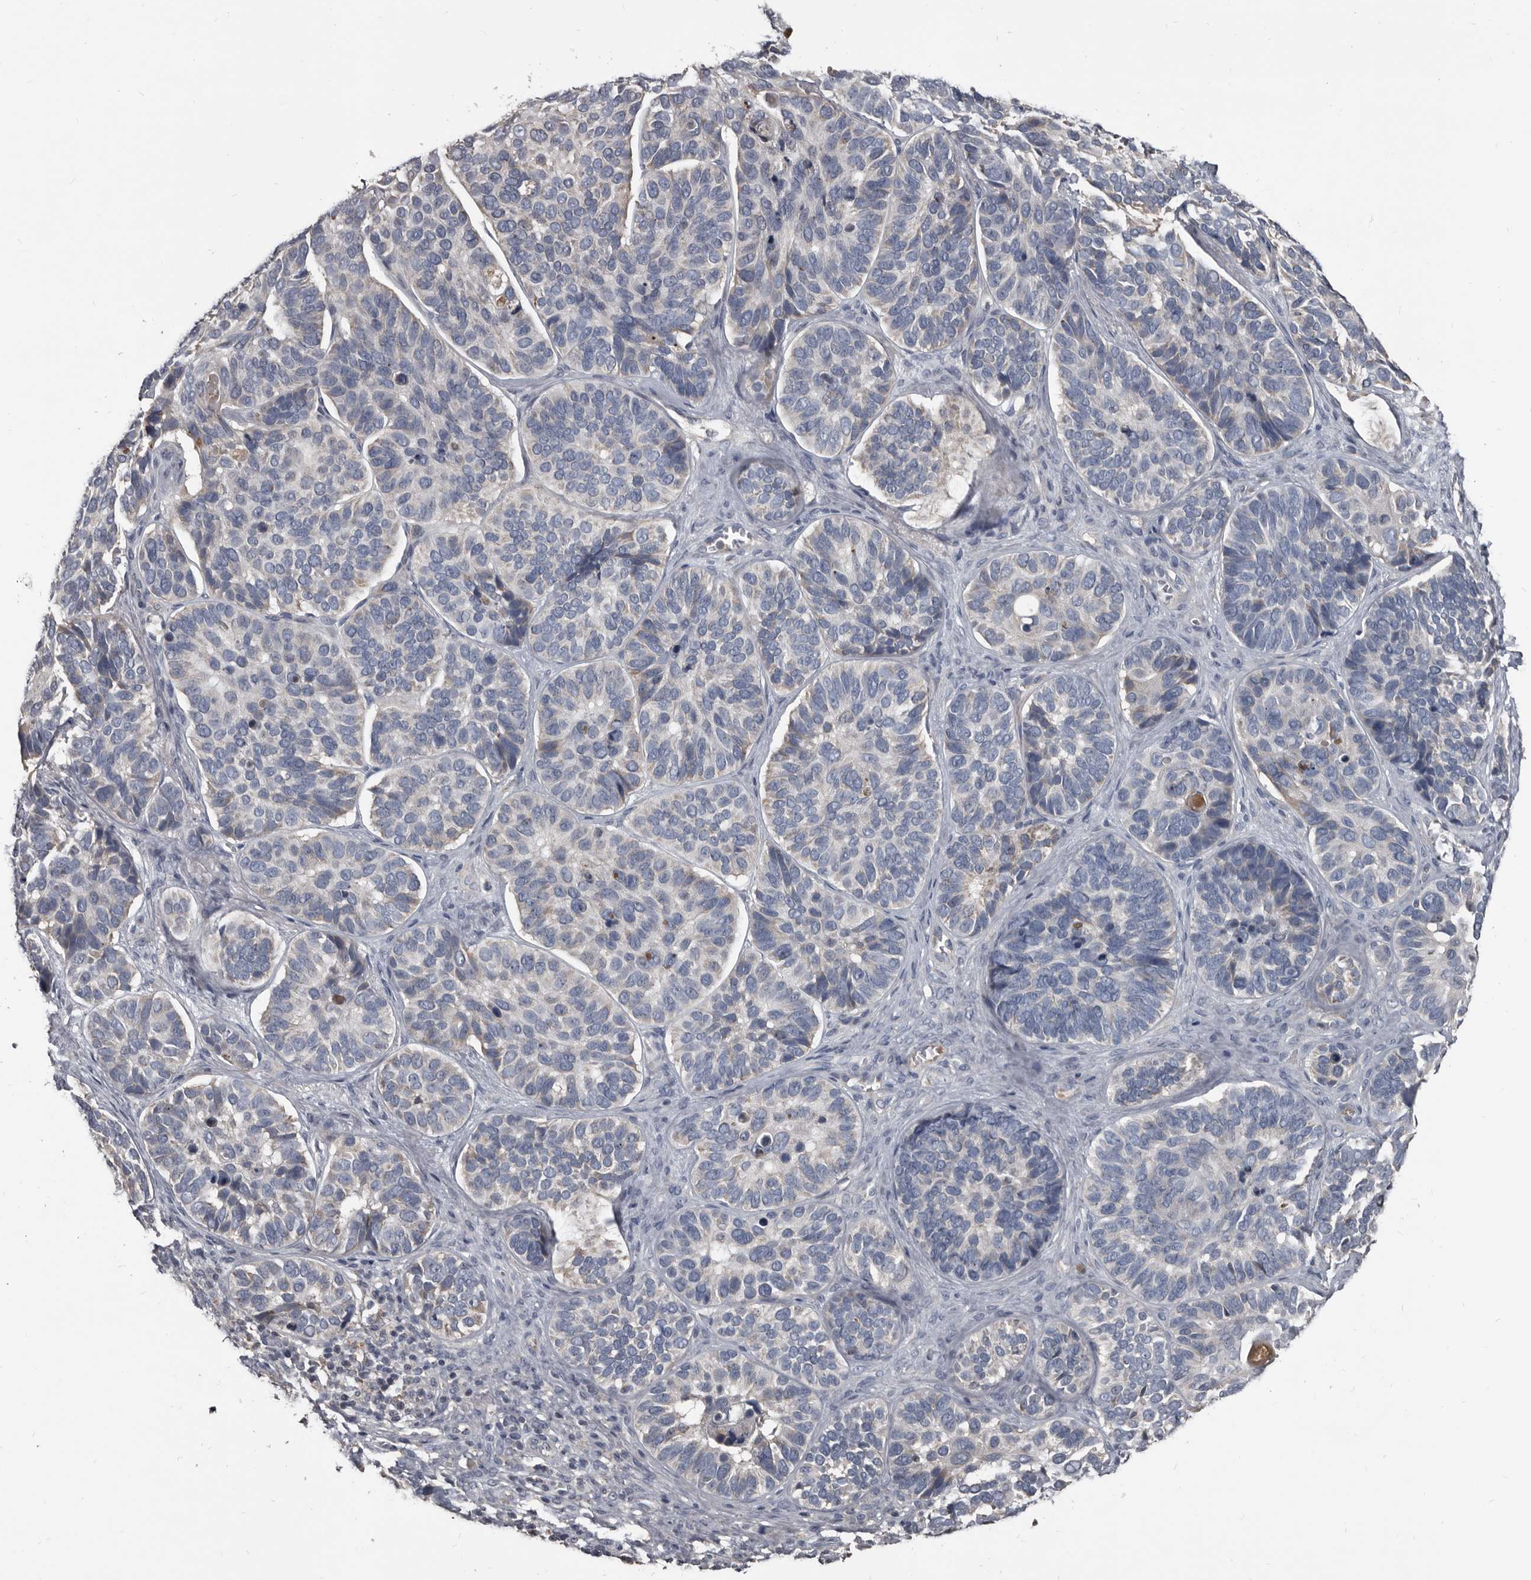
{"staining": {"intensity": "weak", "quantity": "<25%", "location": "cytoplasmic/membranous"}, "tissue": "skin cancer", "cell_type": "Tumor cells", "image_type": "cancer", "snomed": [{"axis": "morphology", "description": "Basal cell carcinoma"}, {"axis": "topography", "description": "Skin"}], "caption": "An immunohistochemistry (IHC) photomicrograph of skin cancer is shown. There is no staining in tumor cells of skin cancer. (DAB IHC with hematoxylin counter stain).", "gene": "GREB1", "patient": {"sex": "male", "age": 62}}